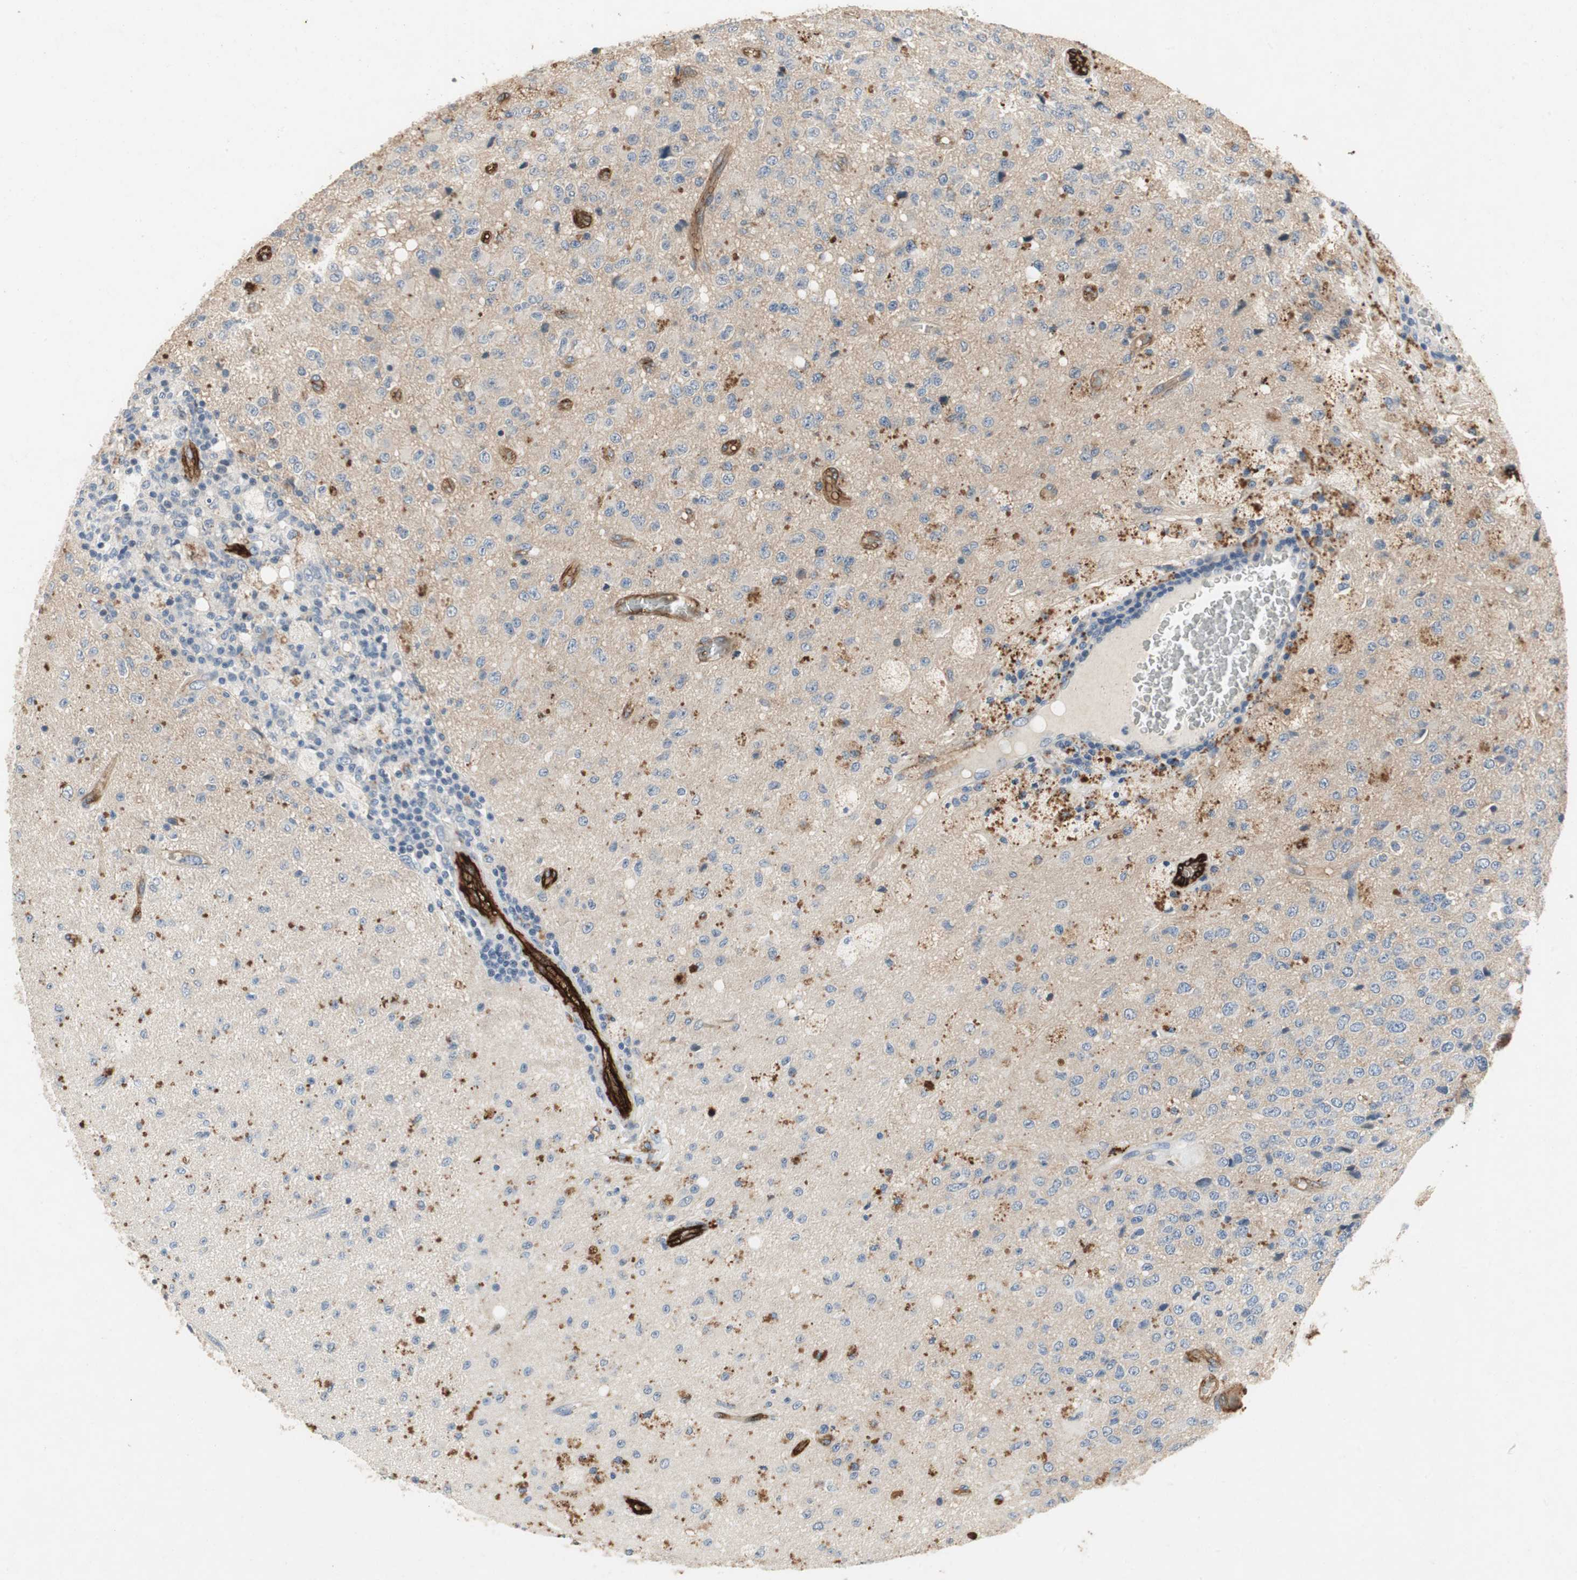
{"staining": {"intensity": "moderate", "quantity": "<25%", "location": "cytoplasmic/membranous"}, "tissue": "glioma", "cell_type": "Tumor cells", "image_type": "cancer", "snomed": [{"axis": "morphology", "description": "Glioma, malignant, High grade"}, {"axis": "topography", "description": "pancreas cauda"}], "caption": "Protein expression analysis of human high-grade glioma (malignant) reveals moderate cytoplasmic/membranous positivity in approximately <25% of tumor cells.", "gene": "ALPL", "patient": {"sex": "male", "age": 60}}